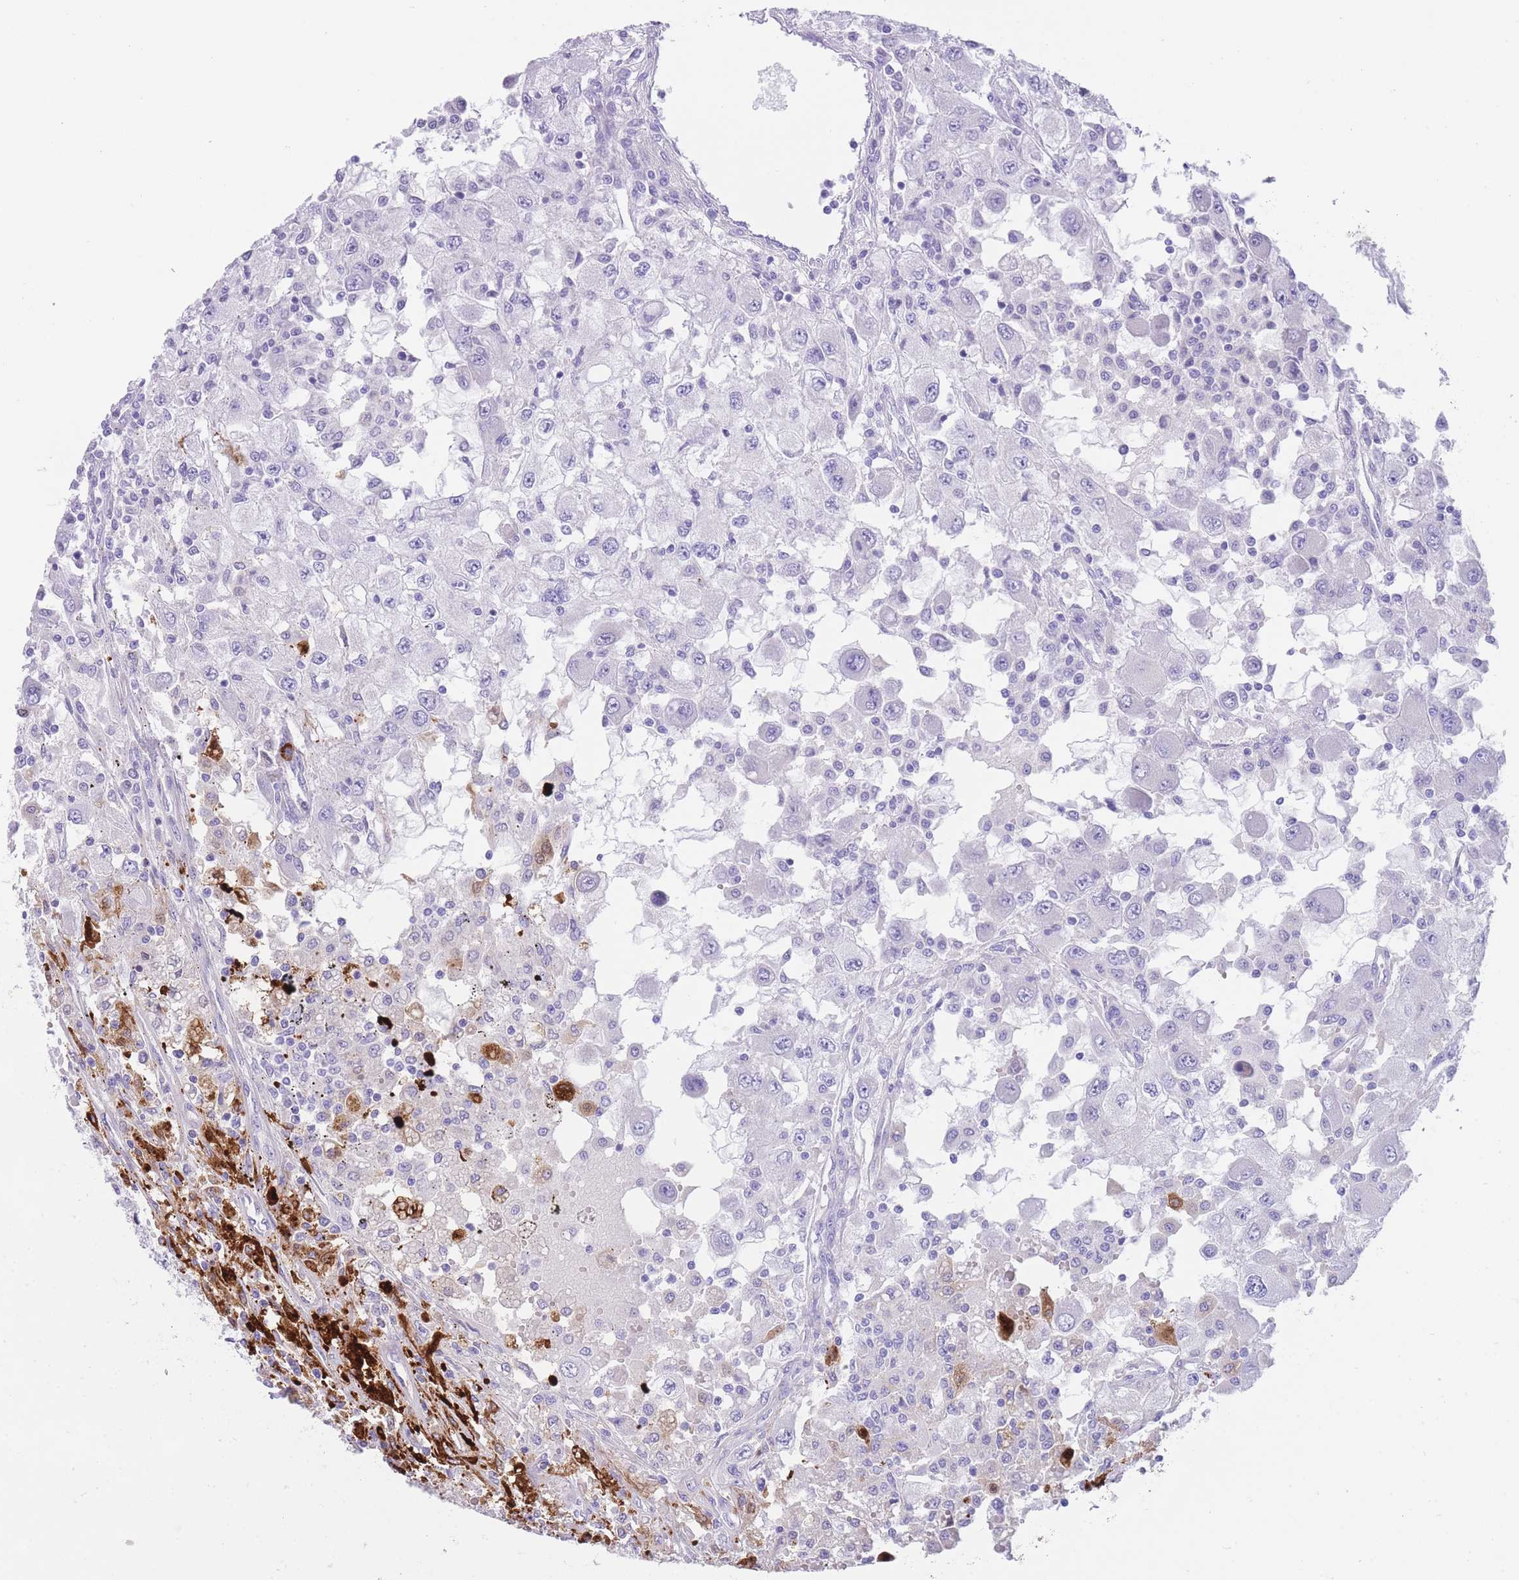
{"staining": {"intensity": "negative", "quantity": "none", "location": "none"}, "tissue": "renal cancer", "cell_type": "Tumor cells", "image_type": "cancer", "snomed": [{"axis": "morphology", "description": "Adenocarcinoma, NOS"}, {"axis": "topography", "description": "Kidney"}], "caption": "The image displays no staining of tumor cells in renal cancer.", "gene": "QTRT1", "patient": {"sex": "female", "age": 67}}